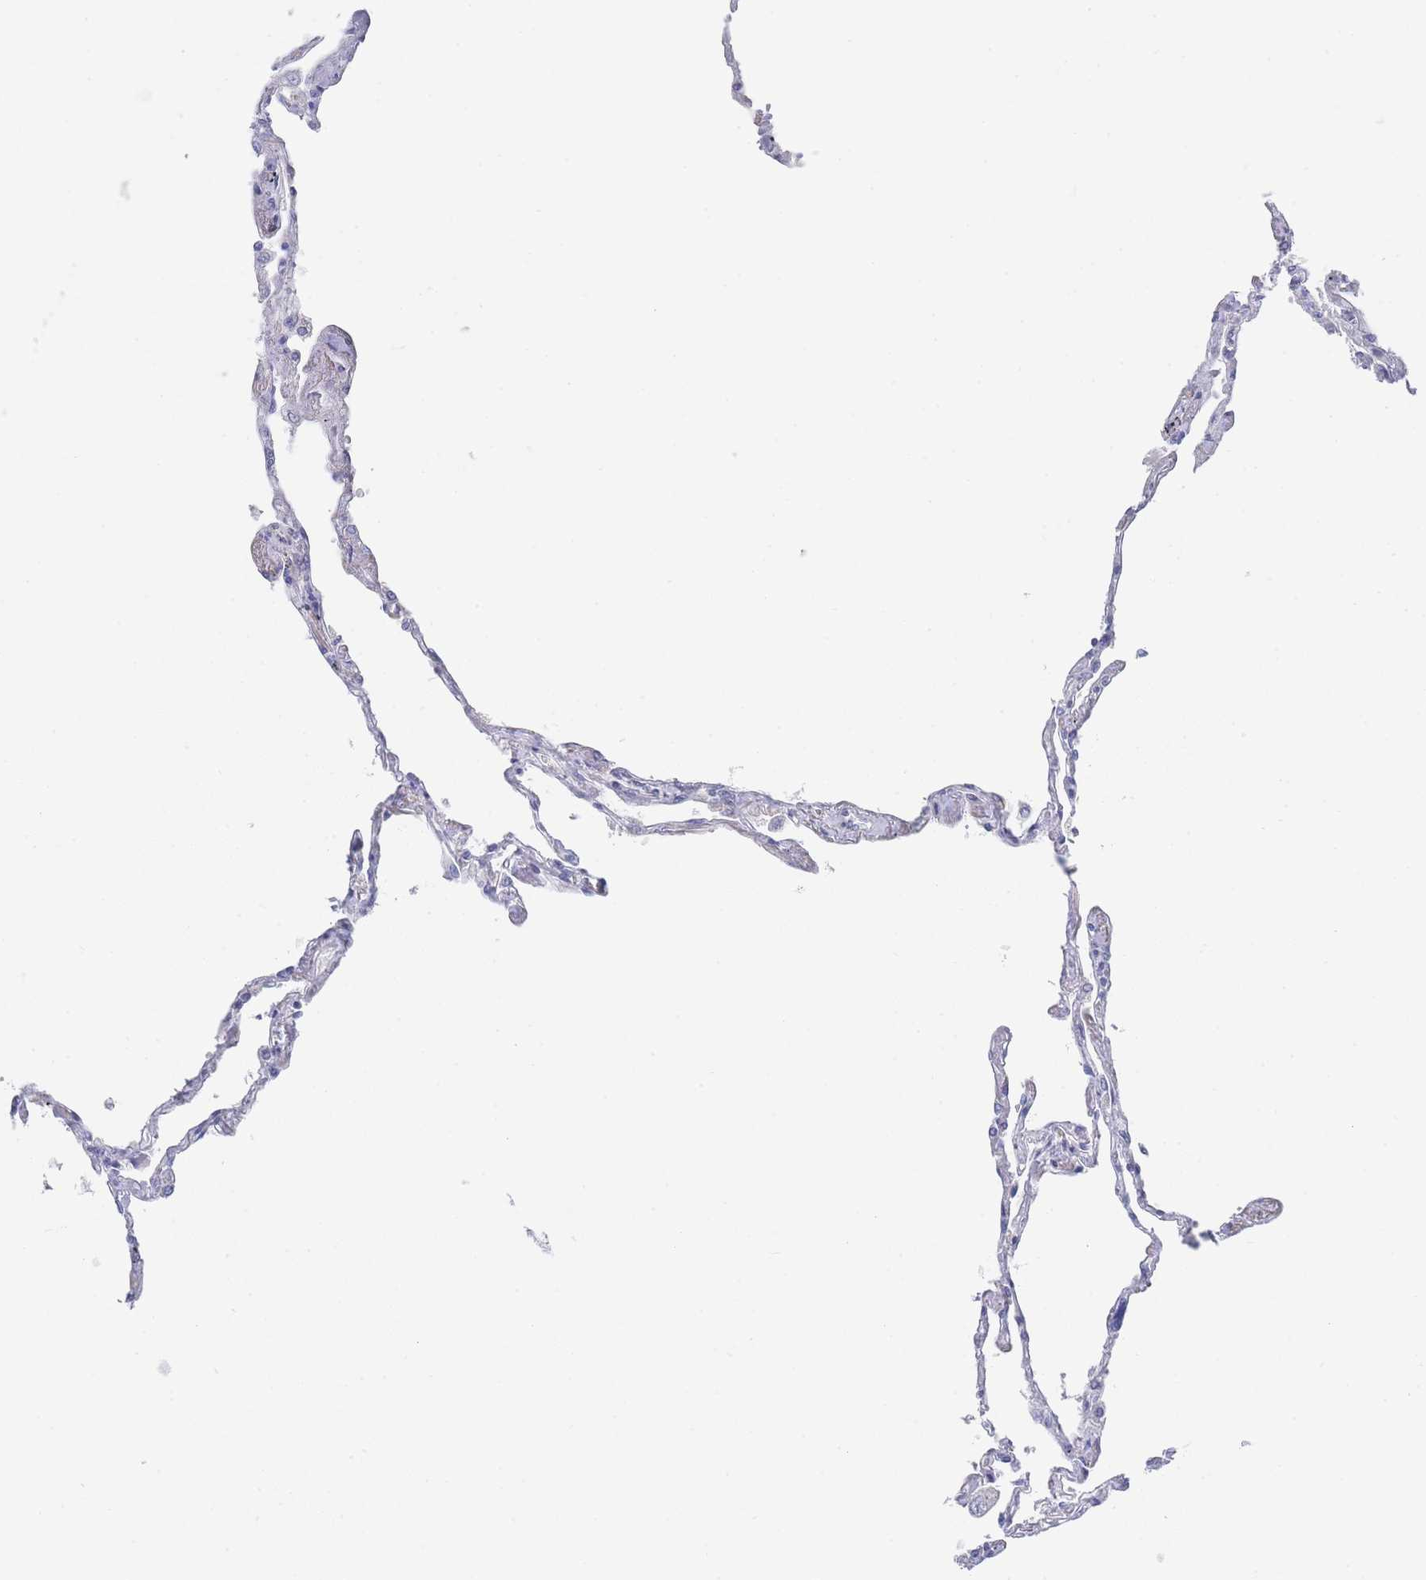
{"staining": {"intensity": "negative", "quantity": "none", "location": "none"}, "tissue": "lung", "cell_type": "Alveolar cells", "image_type": "normal", "snomed": [{"axis": "morphology", "description": "Normal tissue, NOS"}, {"axis": "topography", "description": "Lung"}], "caption": "Alveolar cells show no significant protein expression in normal lung. (Stains: DAB (3,3'-diaminobenzidine) immunohistochemistry (IHC) with hematoxylin counter stain, Microscopy: brightfield microscopy at high magnification).", "gene": "ZNF142", "patient": {"sex": "female", "age": 67}}